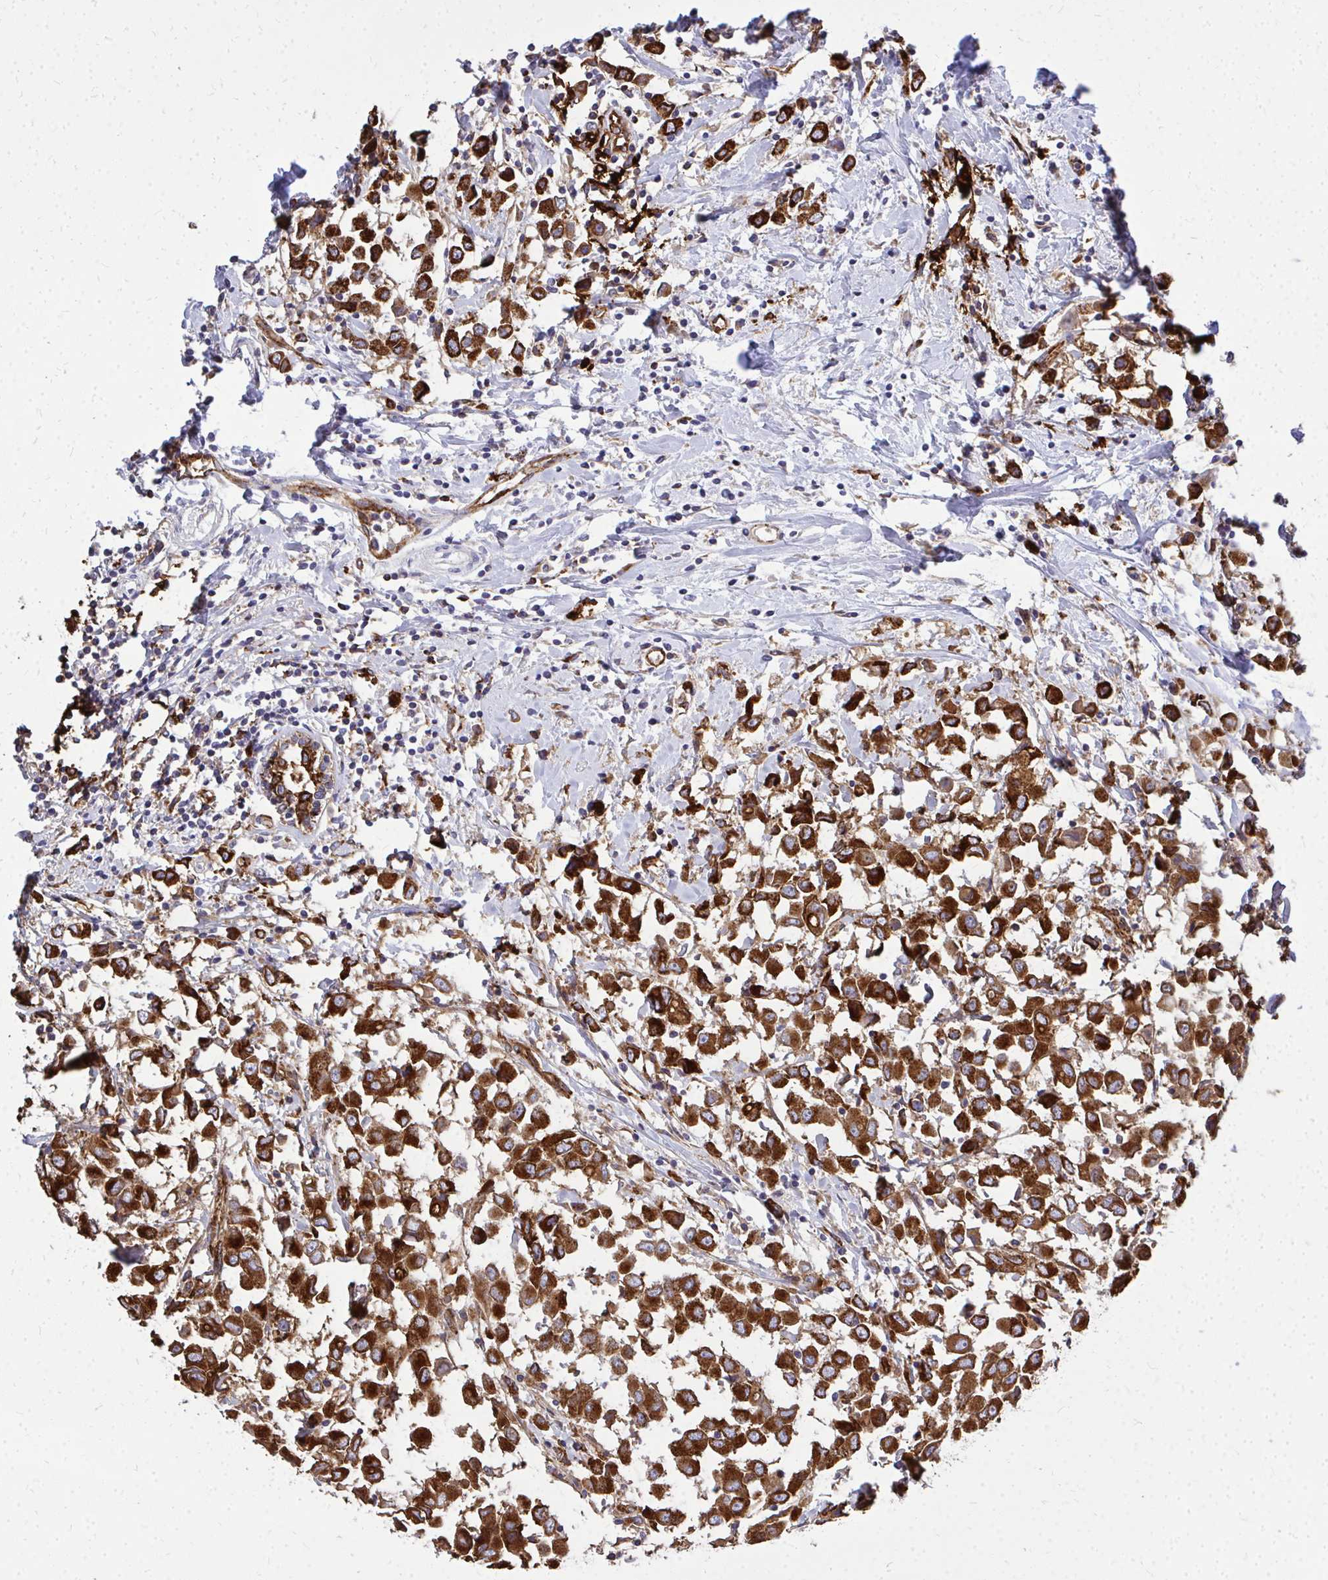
{"staining": {"intensity": "strong", "quantity": ">75%", "location": "cytoplasmic/membranous"}, "tissue": "breast cancer", "cell_type": "Tumor cells", "image_type": "cancer", "snomed": [{"axis": "morphology", "description": "Duct carcinoma"}, {"axis": "topography", "description": "Breast"}], "caption": "This micrograph demonstrates immunohistochemistry (IHC) staining of invasive ductal carcinoma (breast), with high strong cytoplasmic/membranous positivity in about >75% of tumor cells.", "gene": "MARCKSL1", "patient": {"sex": "female", "age": 61}}